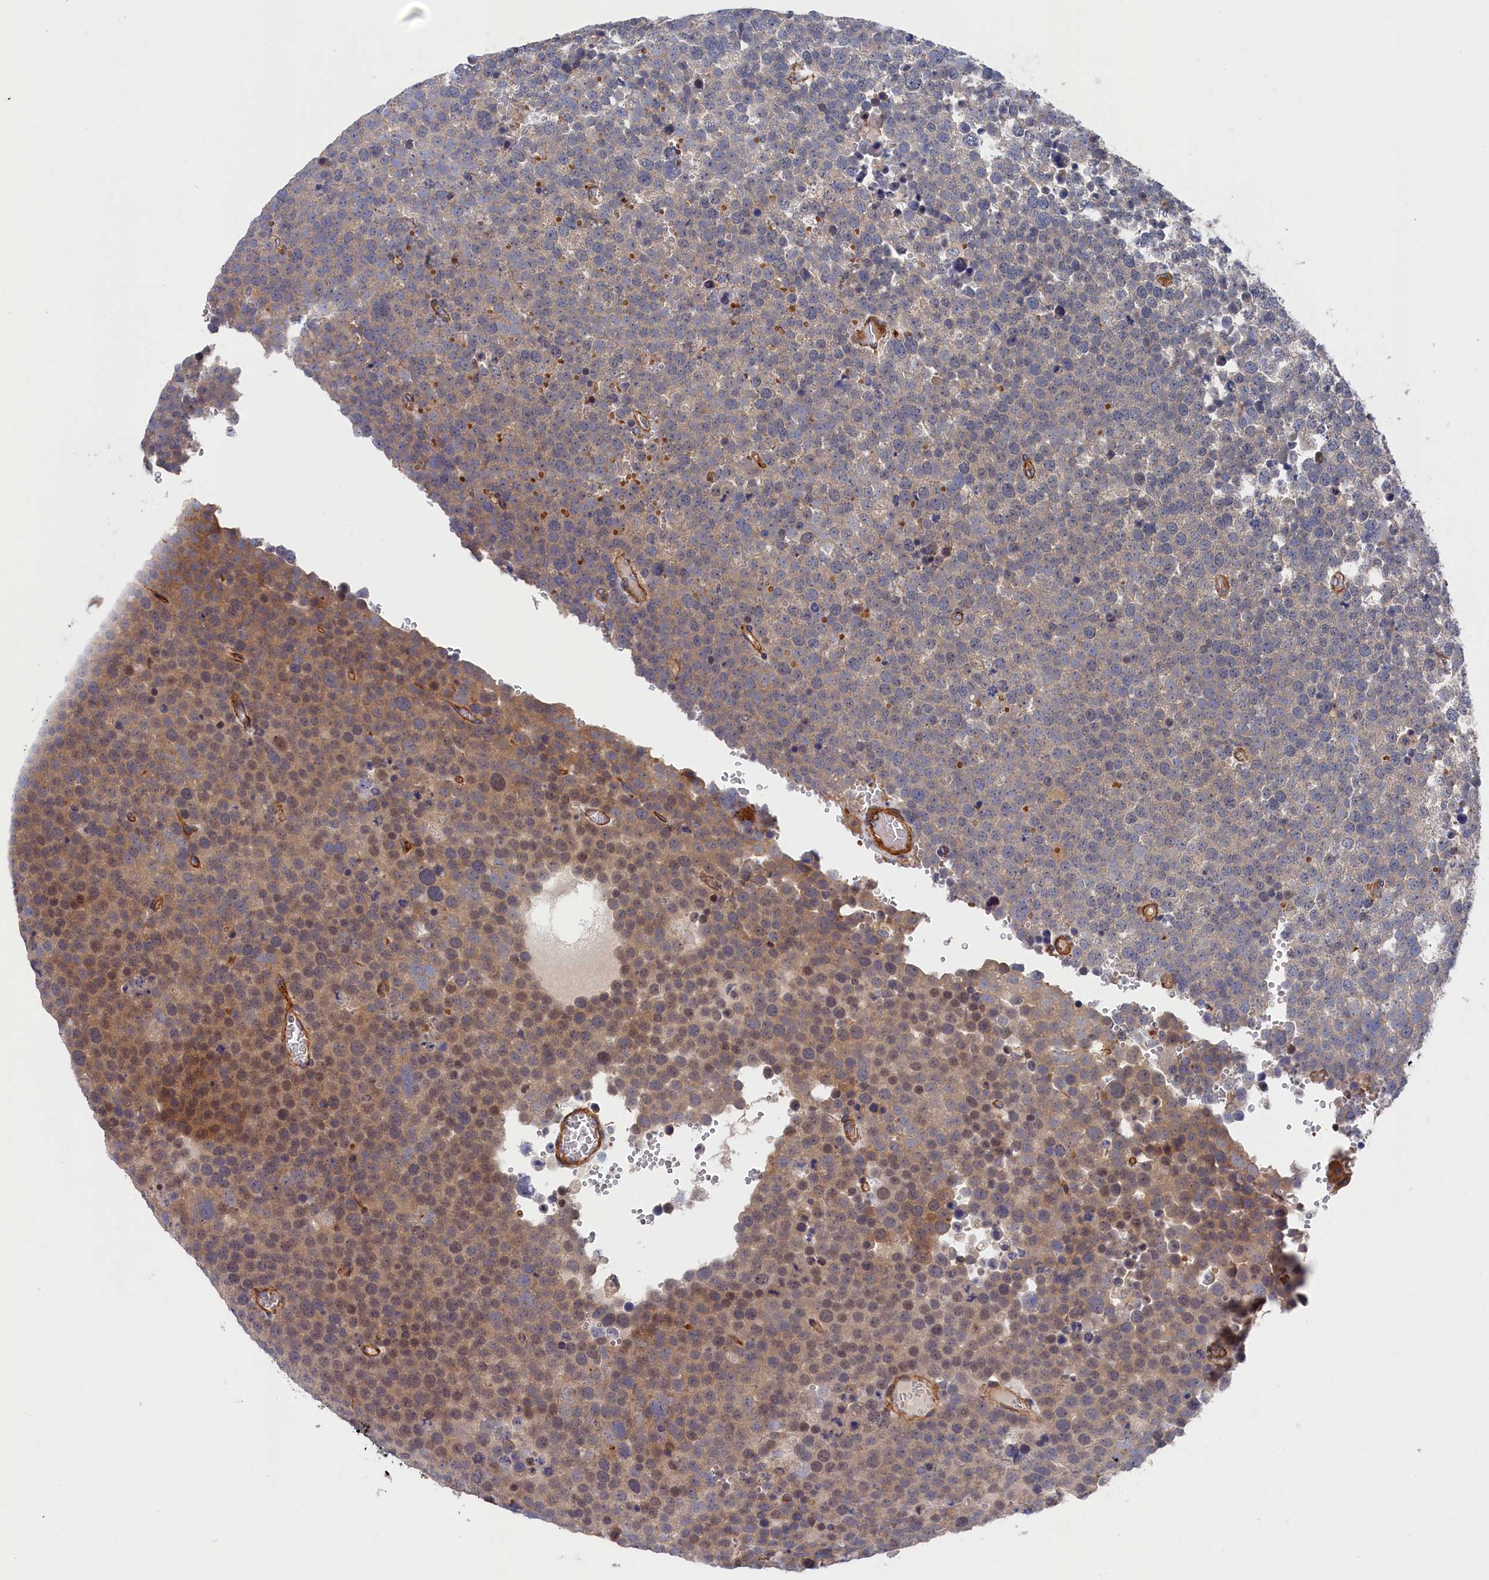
{"staining": {"intensity": "moderate", "quantity": "<25%", "location": "cytoplasmic/membranous"}, "tissue": "testis cancer", "cell_type": "Tumor cells", "image_type": "cancer", "snomed": [{"axis": "morphology", "description": "Seminoma, NOS"}, {"axis": "topography", "description": "Testis"}], "caption": "Tumor cells demonstrate low levels of moderate cytoplasmic/membranous staining in approximately <25% of cells in human testis cancer. The staining is performed using DAB brown chromogen to label protein expression. The nuclei are counter-stained blue using hematoxylin.", "gene": "LDHD", "patient": {"sex": "male", "age": 71}}